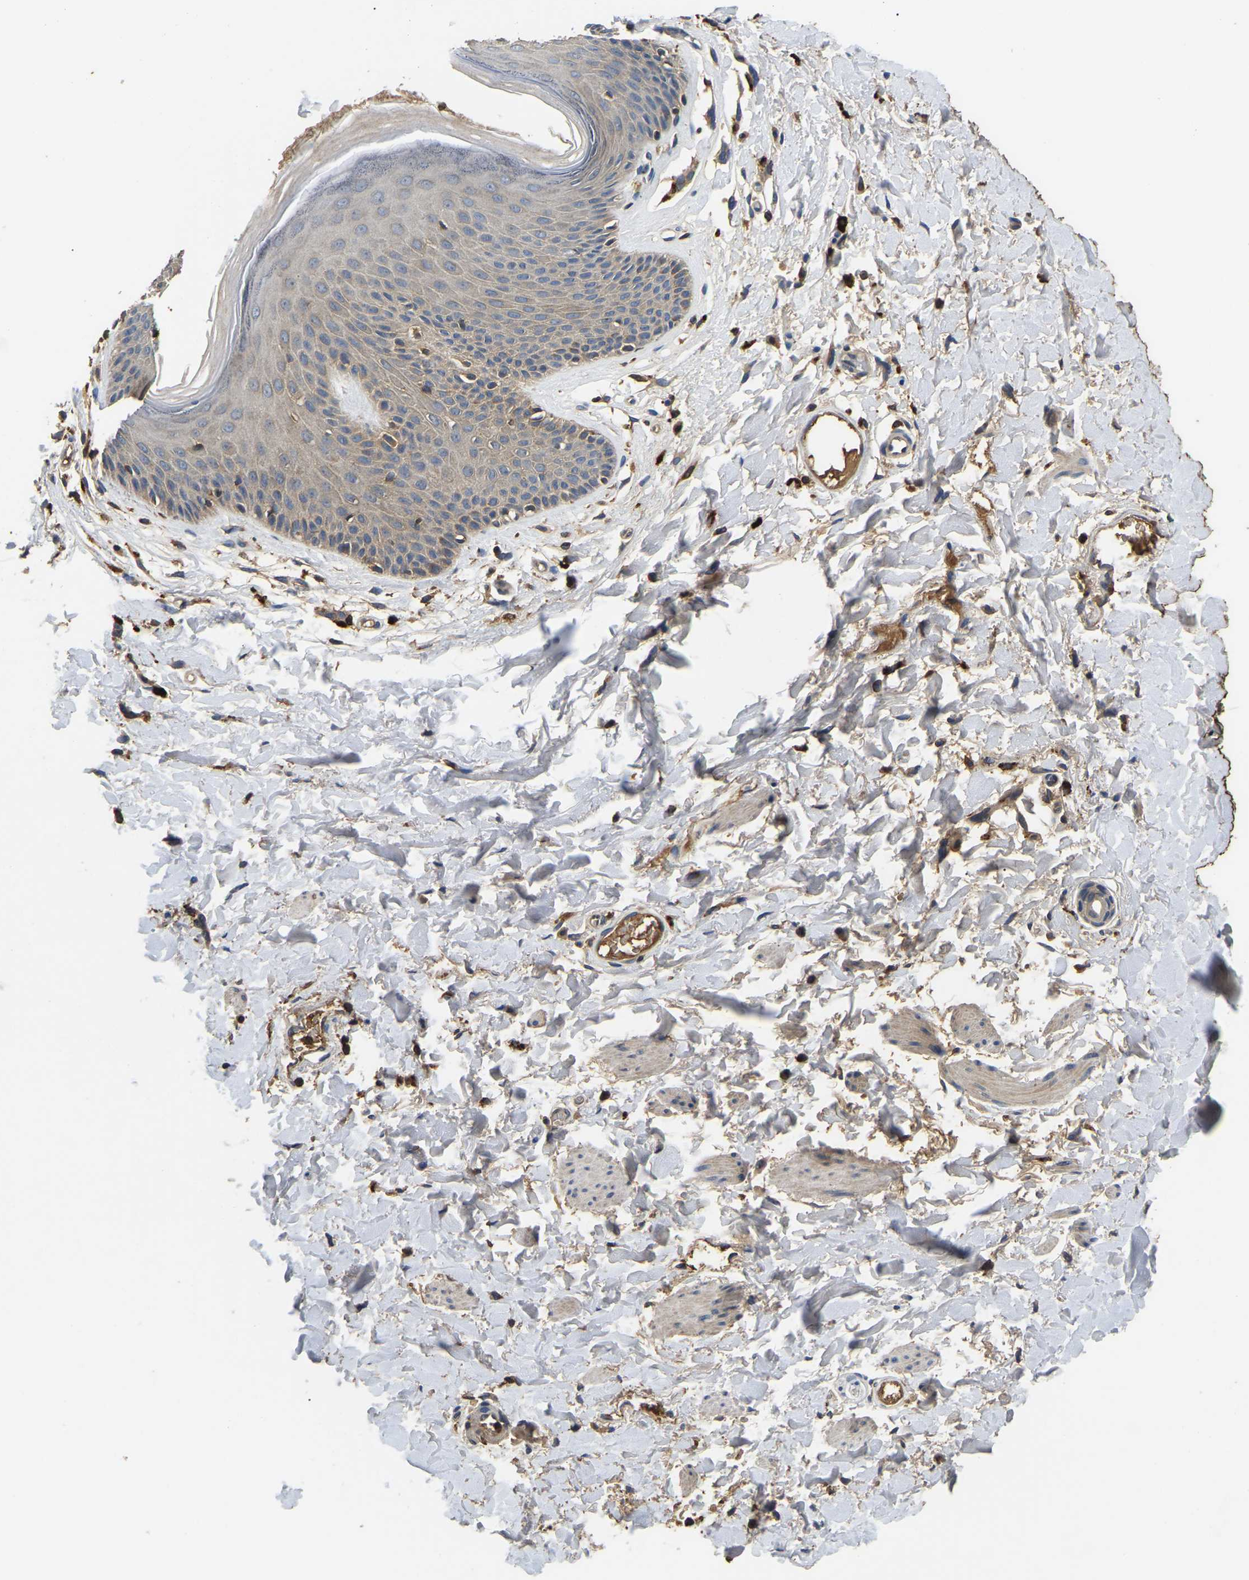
{"staining": {"intensity": "weak", "quantity": "25%-75%", "location": "cytoplasmic/membranous"}, "tissue": "skin", "cell_type": "Epidermal cells", "image_type": "normal", "snomed": [{"axis": "morphology", "description": "Normal tissue, NOS"}, {"axis": "topography", "description": "Vulva"}], "caption": "This is a histology image of immunohistochemistry staining of normal skin, which shows weak staining in the cytoplasmic/membranous of epidermal cells.", "gene": "SMPD2", "patient": {"sex": "female", "age": 73}}